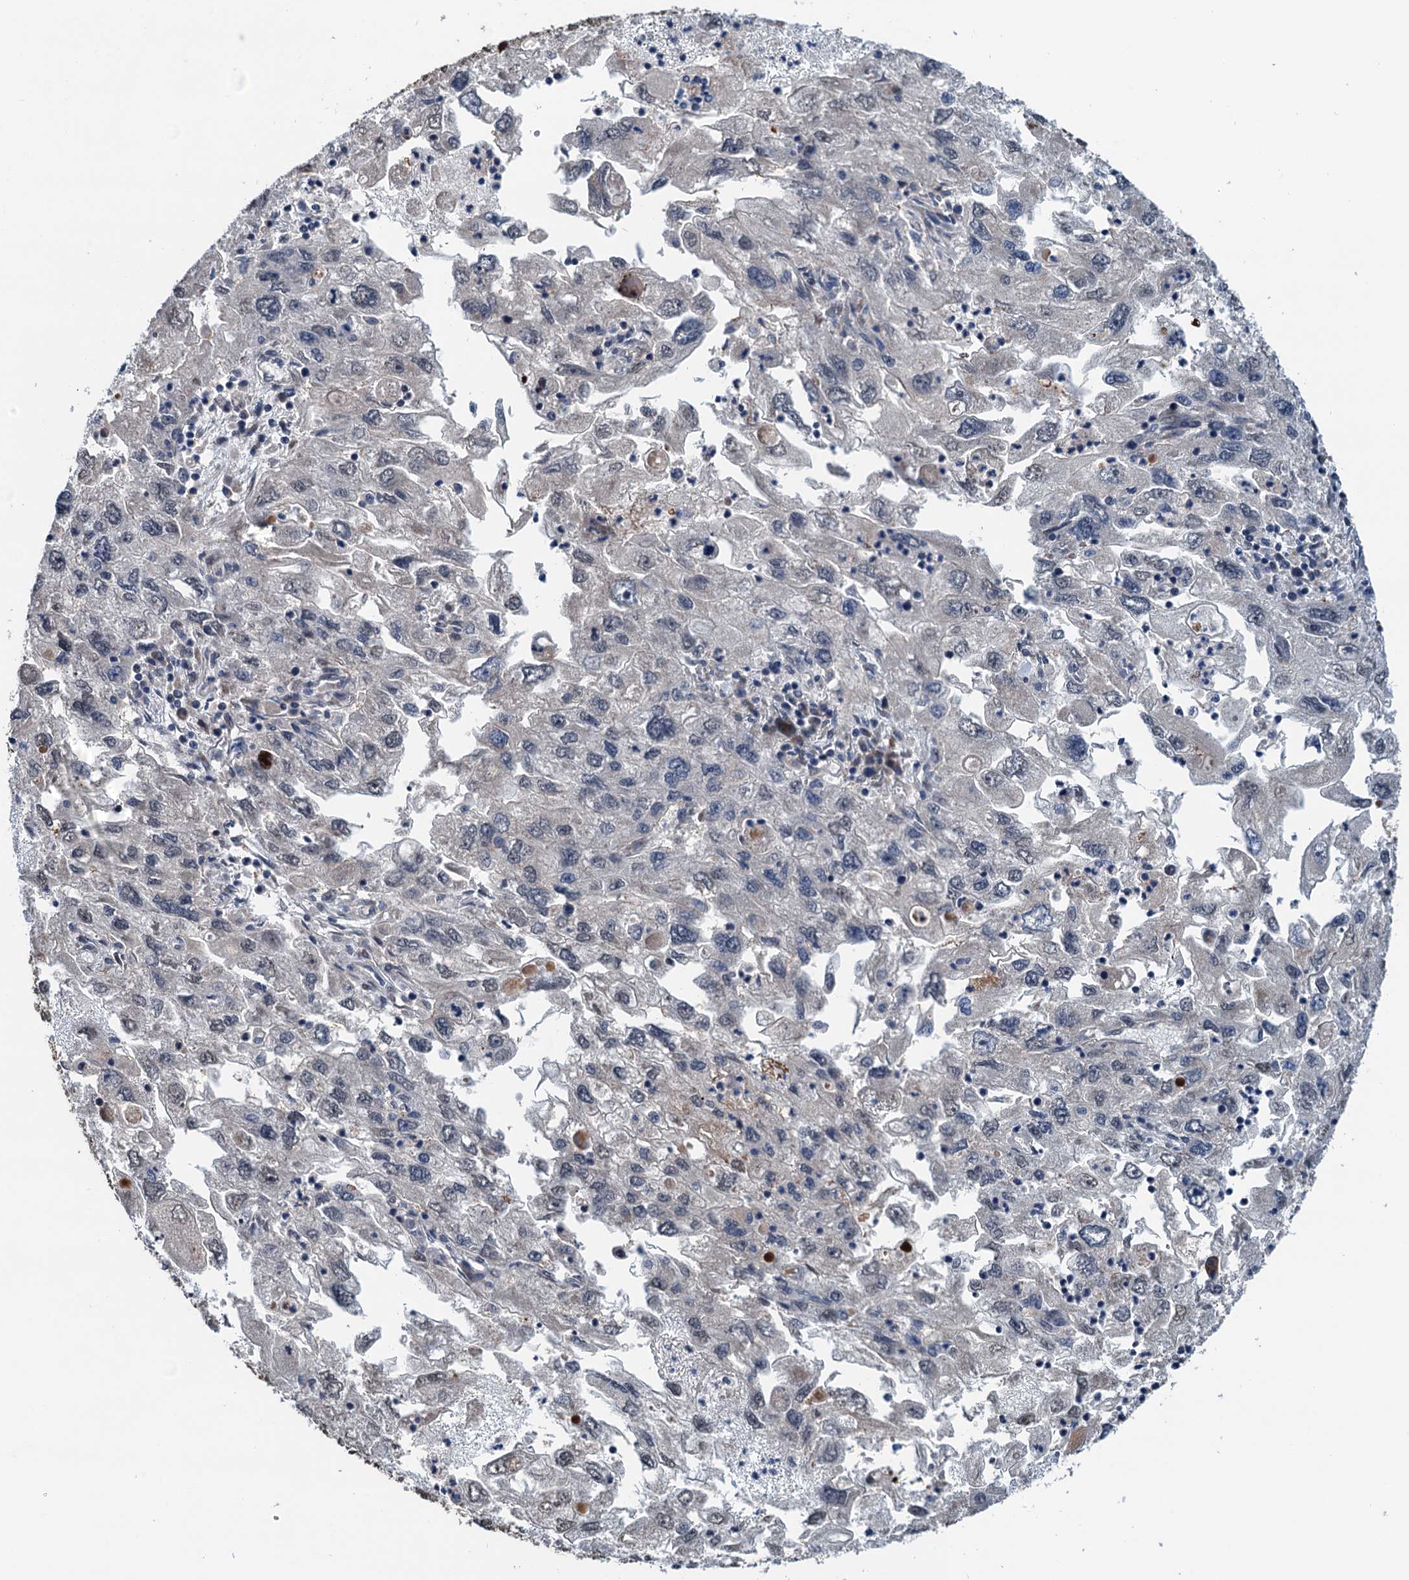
{"staining": {"intensity": "negative", "quantity": "none", "location": "none"}, "tissue": "endometrial cancer", "cell_type": "Tumor cells", "image_type": "cancer", "snomed": [{"axis": "morphology", "description": "Adenocarcinoma, NOS"}, {"axis": "topography", "description": "Endometrium"}], "caption": "An IHC histopathology image of endometrial cancer is shown. There is no staining in tumor cells of endometrial cancer.", "gene": "SHLD1", "patient": {"sex": "female", "age": 49}}